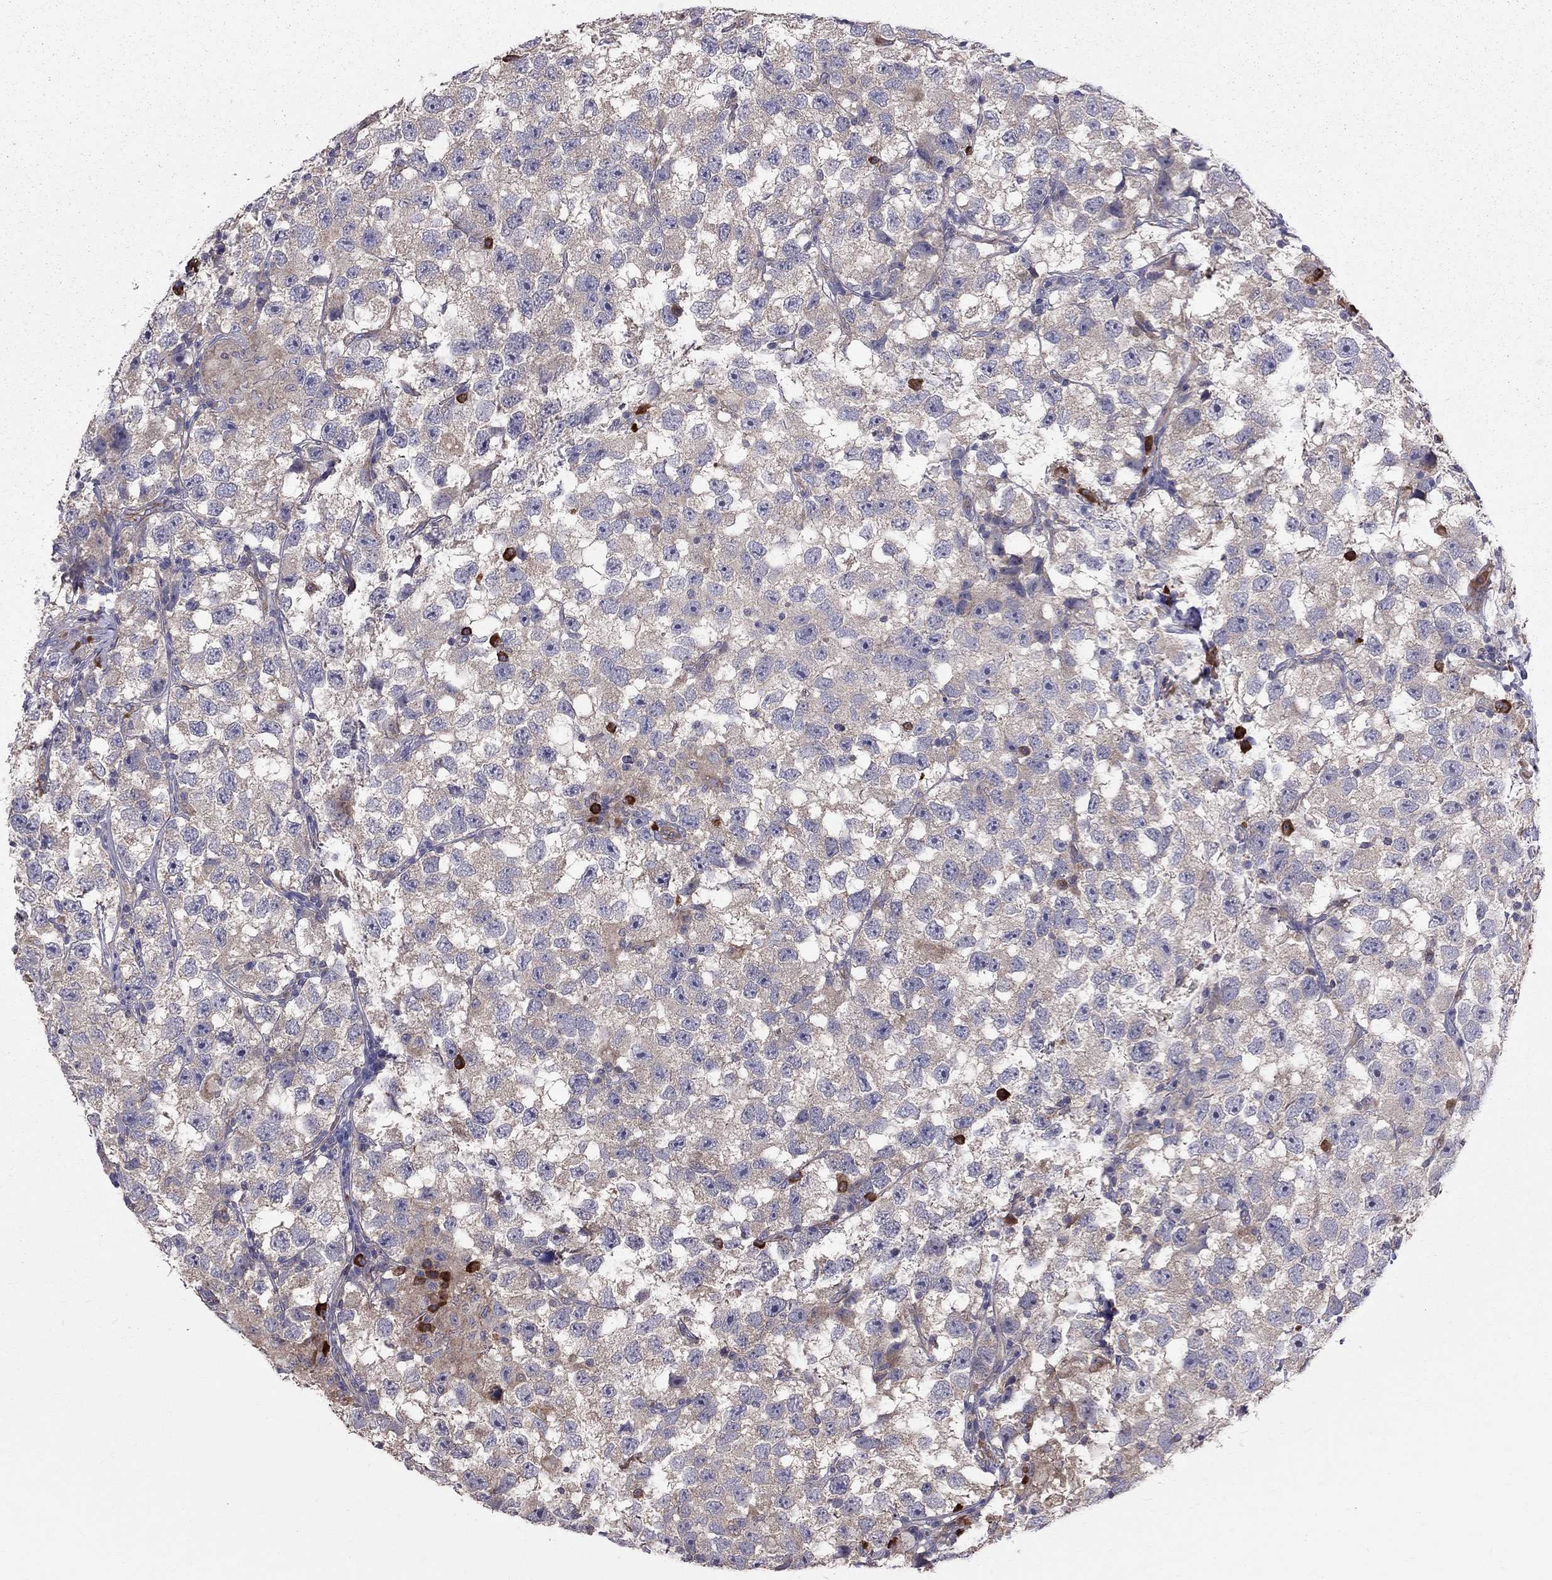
{"staining": {"intensity": "weak", "quantity": "<25%", "location": "cytoplasmic/membranous"}, "tissue": "testis cancer", "cell_type": "Tumor cells", "image_type": "cancer", "snomed": [{"axis": "morphology", "description": "Seminoma, NOS"}, {"axis": "topography", "description": "Testis"}], "caption": "The histopathology image displays no significant expression in tumor cells of testis cancer (seminoma).", "gene": "PIK3CG", "patient": {"sex": "male", "age": 26}}